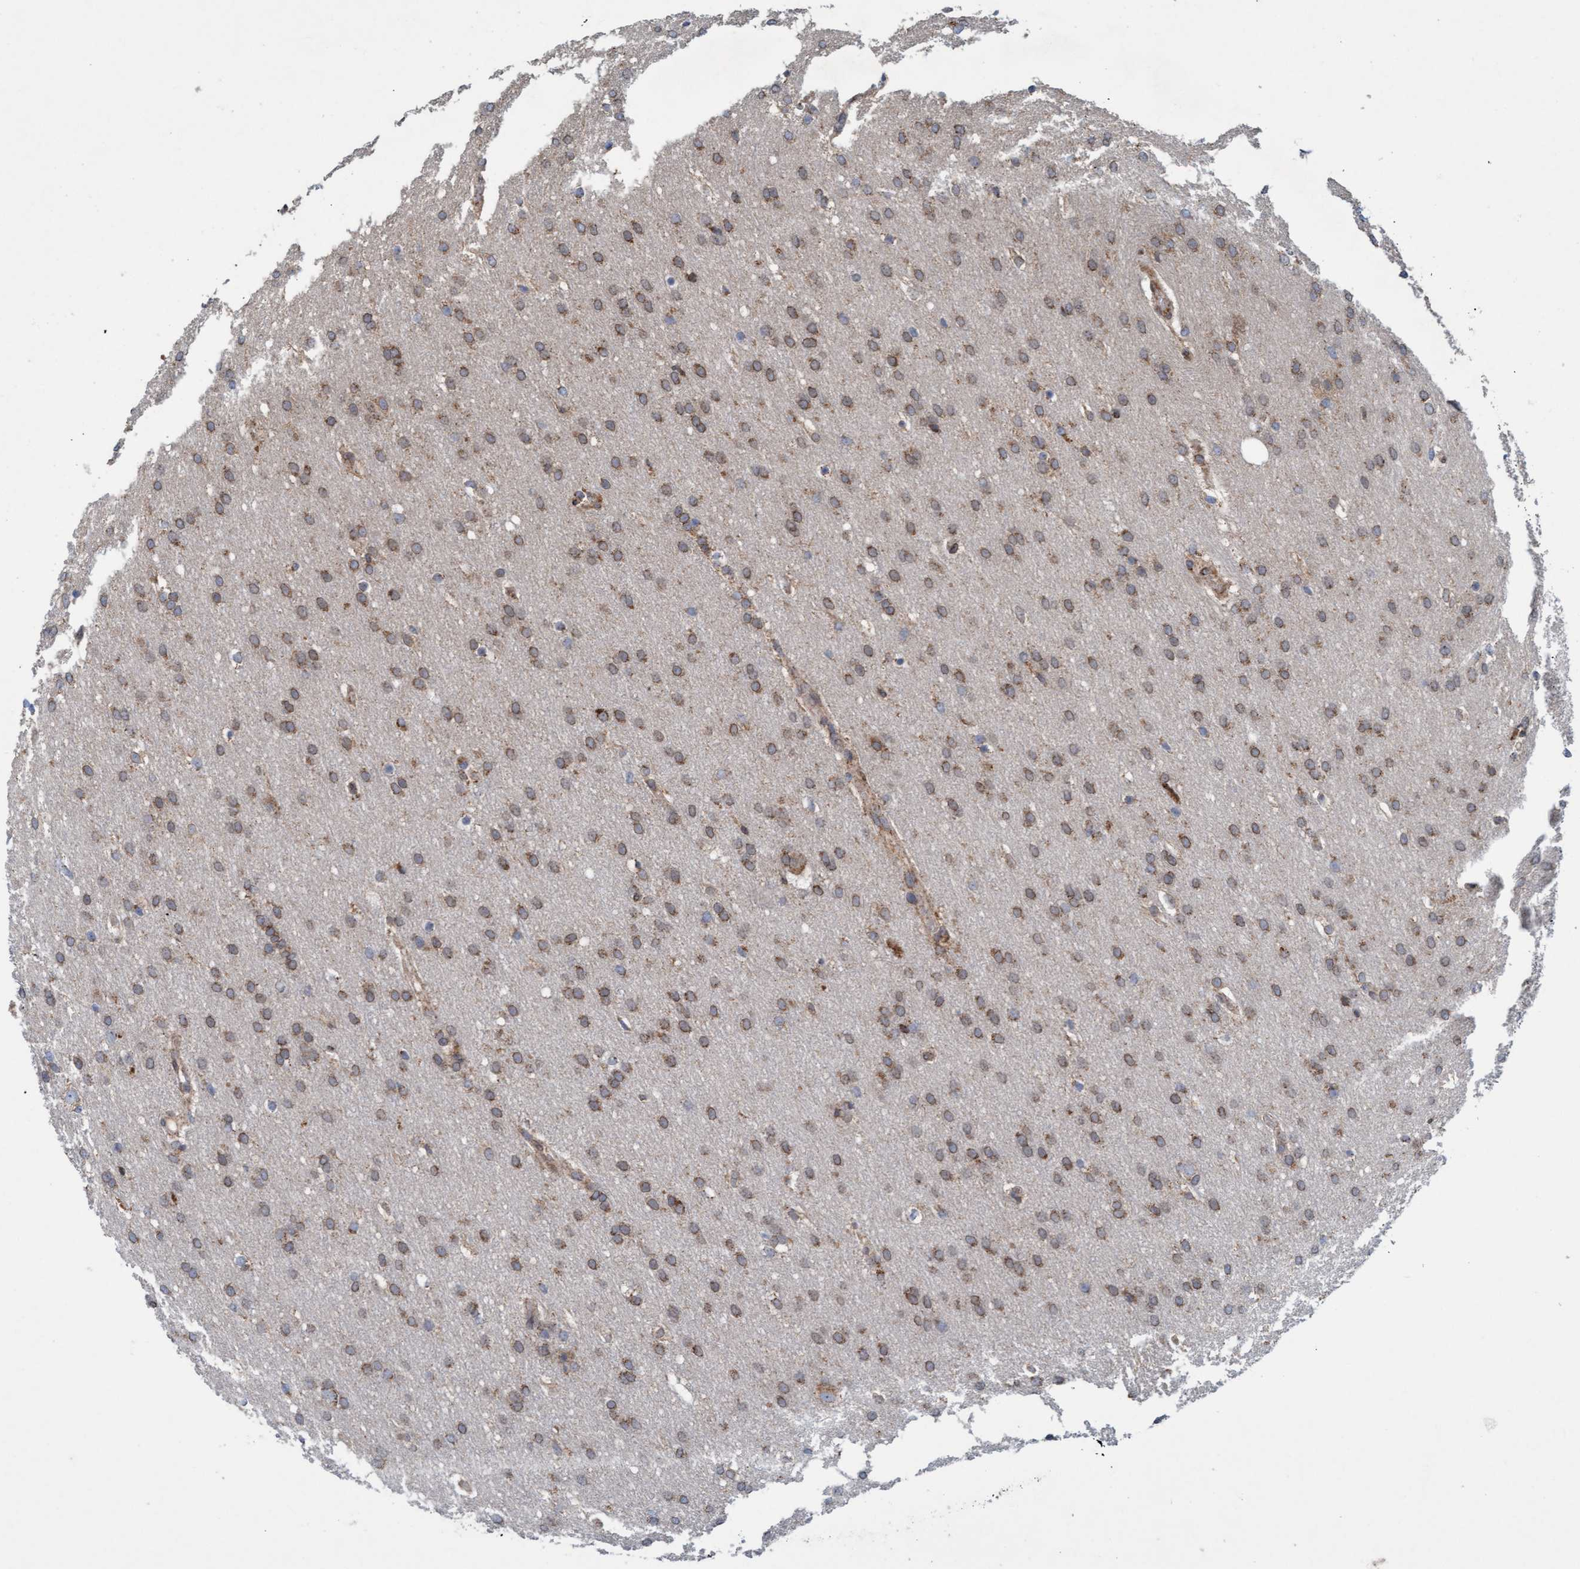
{"staining": {"intensity": "moderate", "quantity": ">75%", "location": "cytoplasmic/membranous"}, "tissue": "glioma", "cell_type": "Tumor cells", "image_type": "cancer", "snomed": [{"axis": "morphology", "description": "Glioma, malignant, Low grade"}, {"axis": "topography", "description": "Brain"}], "caption": "Glioma stained with DAB IHC demonstrates medium levels of moderate cytoplasmic/membranous staining in about >75% of tumor cells.", "gene": "MRPS23", "patient": {"sex": "female", "age": 37}}